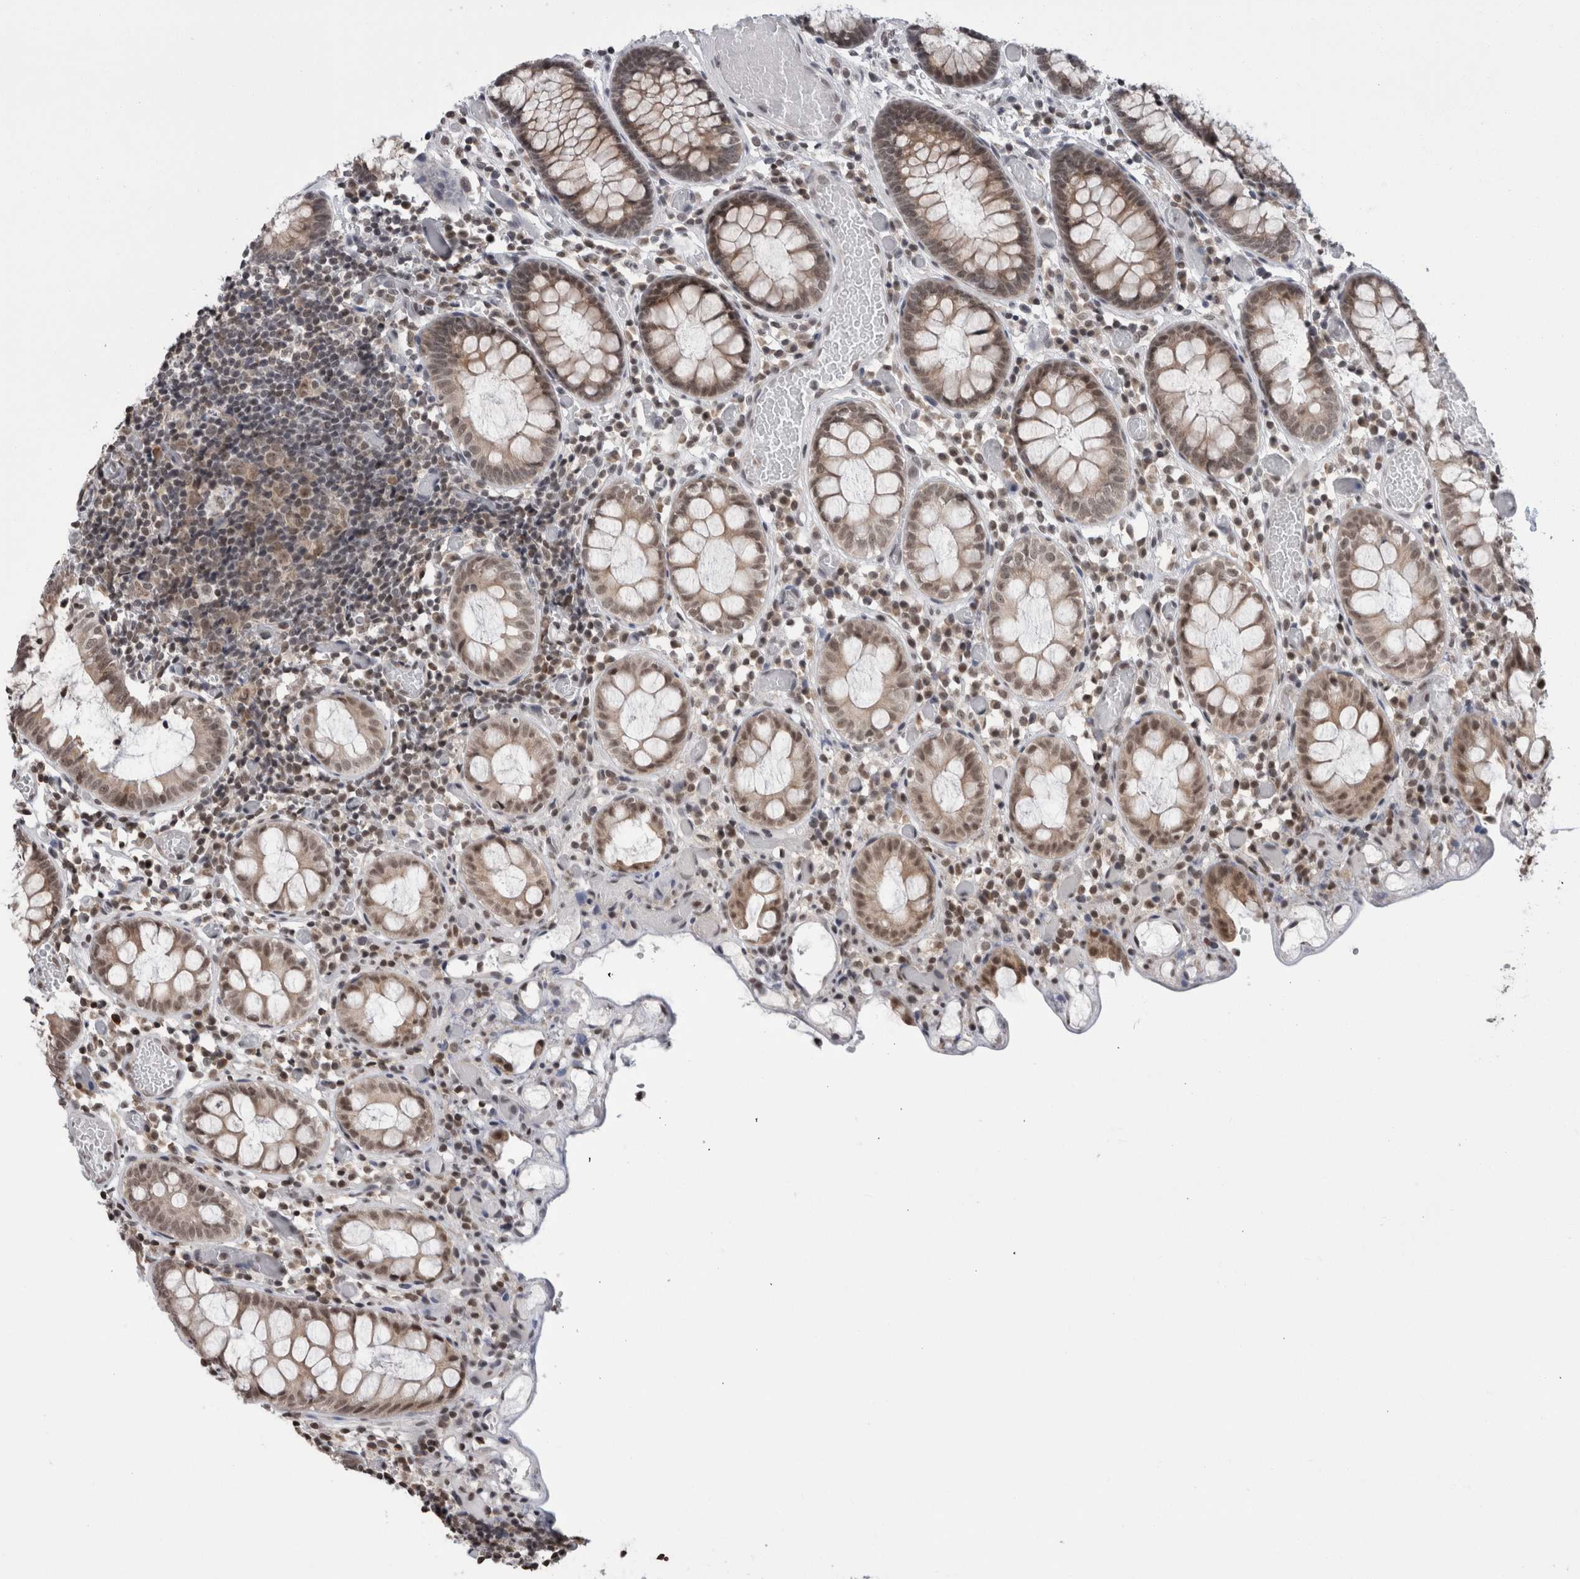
{"staining": {"intensity": "moderate", "quantity": "25%-75%", "location": "nuclear"}, "tissue": "colon", "cell_type": "Endothelial cells", "image_type": "normal", "snomed": [{"axis": "morphology", "description": "Normal tissue, NOS"}, {"axis": "topography", "description": "Colon"}], "caption": "Immunohistochemical staining of normal human colon exhibits medium levels of moderate nuclear staining in about 25%-75% of endothelial cells.", "gene": "ZBTB11", "patient": {"sex": "male", "age": 14}}